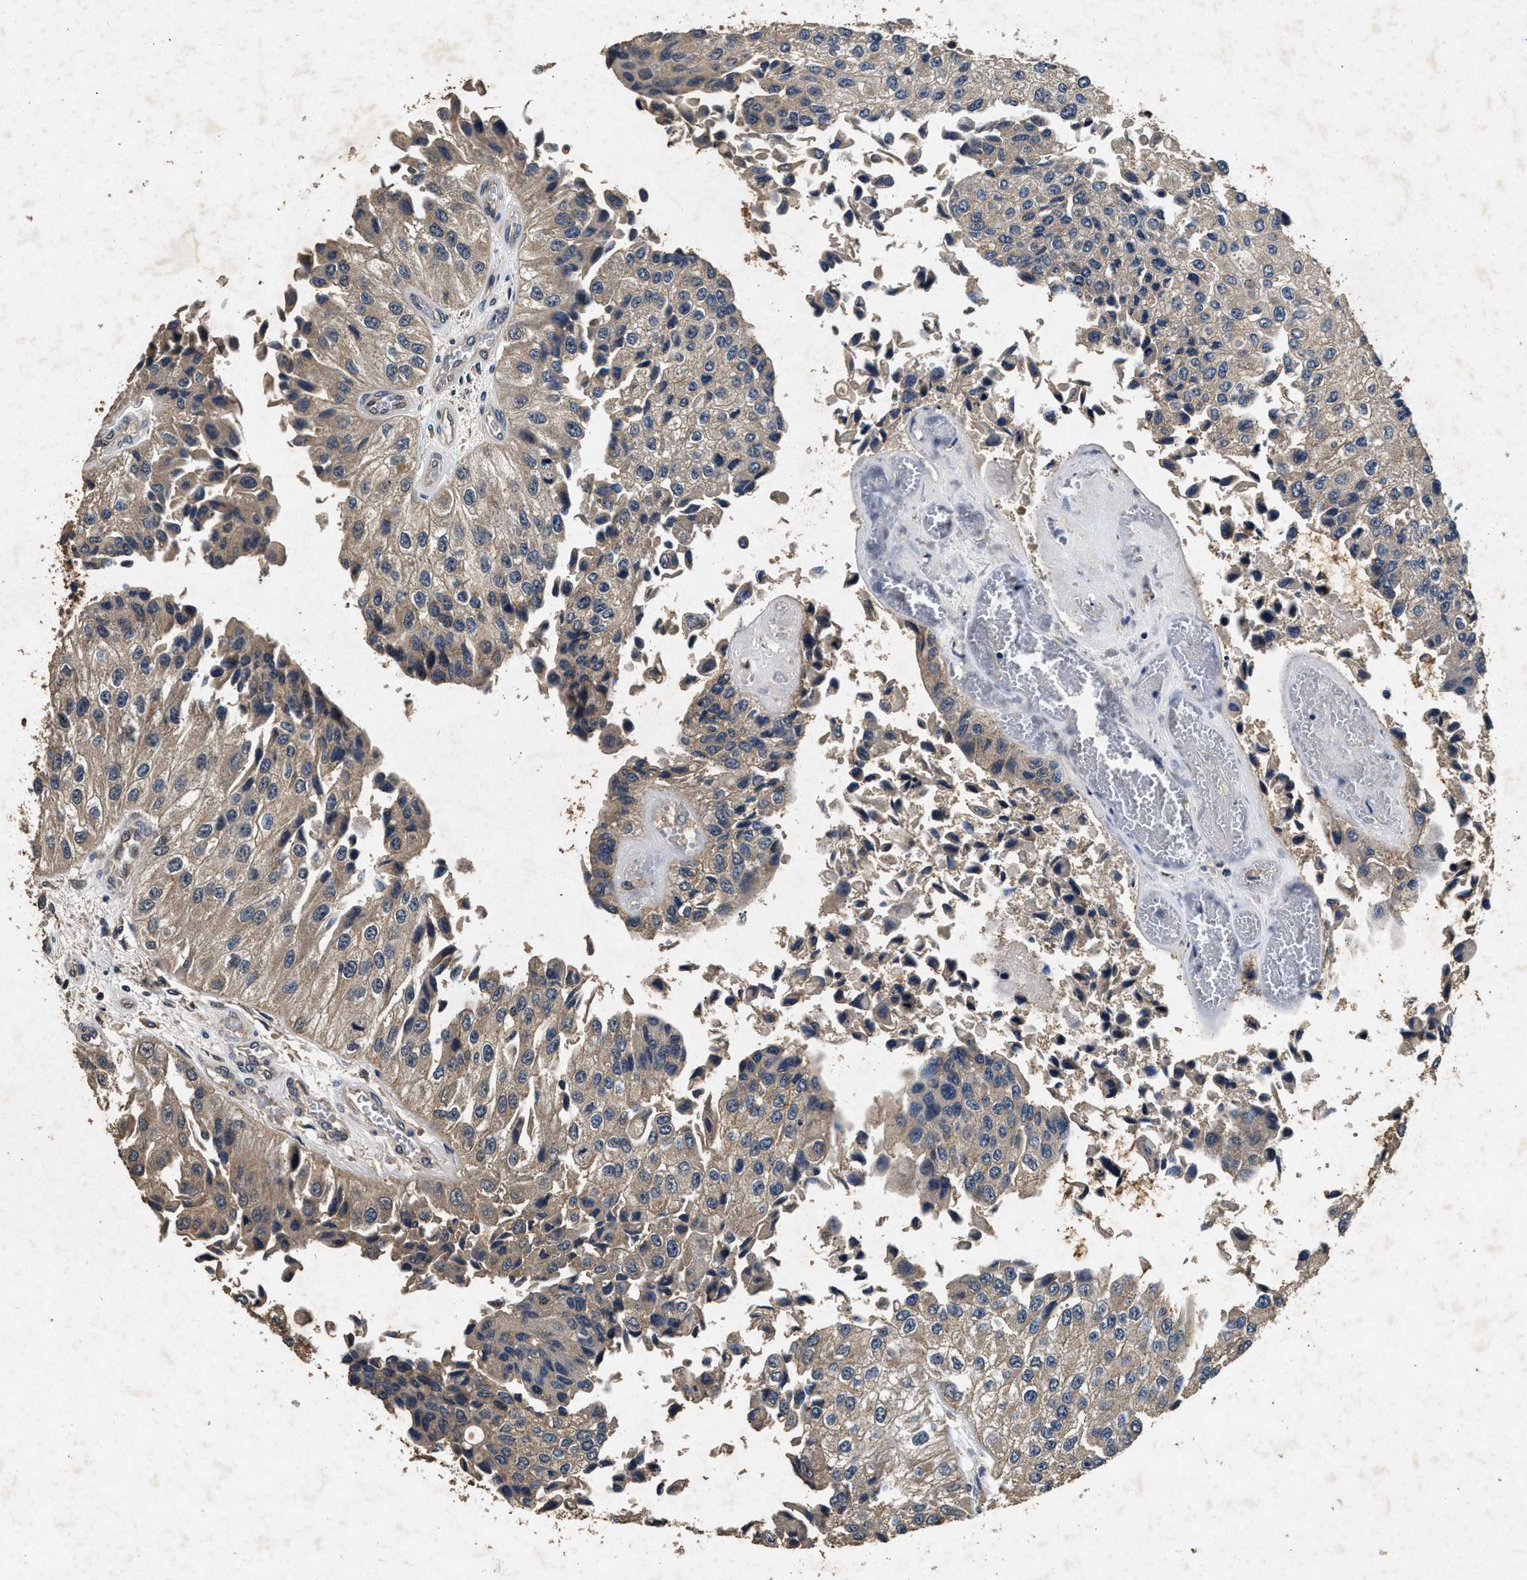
{"staining": {"intensity": "weak", "quantity": ">75%", "location": "cytoplasmic/membranous"}, "tissue": "urothelial cancer", "cell_type": "Tumor cells", "image_type": "cancer", "snomed": [{"axis": "morphology", "description": "Urothelial carcinoma, High grade"}, {"axis": "topography", "description": "Kidney"}, {"axis": "topography", "description": "Urinary bladder"}], "caption": "The image exhibits a brown stain indicating the presence of a protein in the cytoplasmic/membranous of tumor cells in urothelial carcinoma (high-grade). The protein is shown in brown color, while the nuclei are stained blue.", "gene": "PPP1CC", "patient": {"sex": "male", "age": 77}}